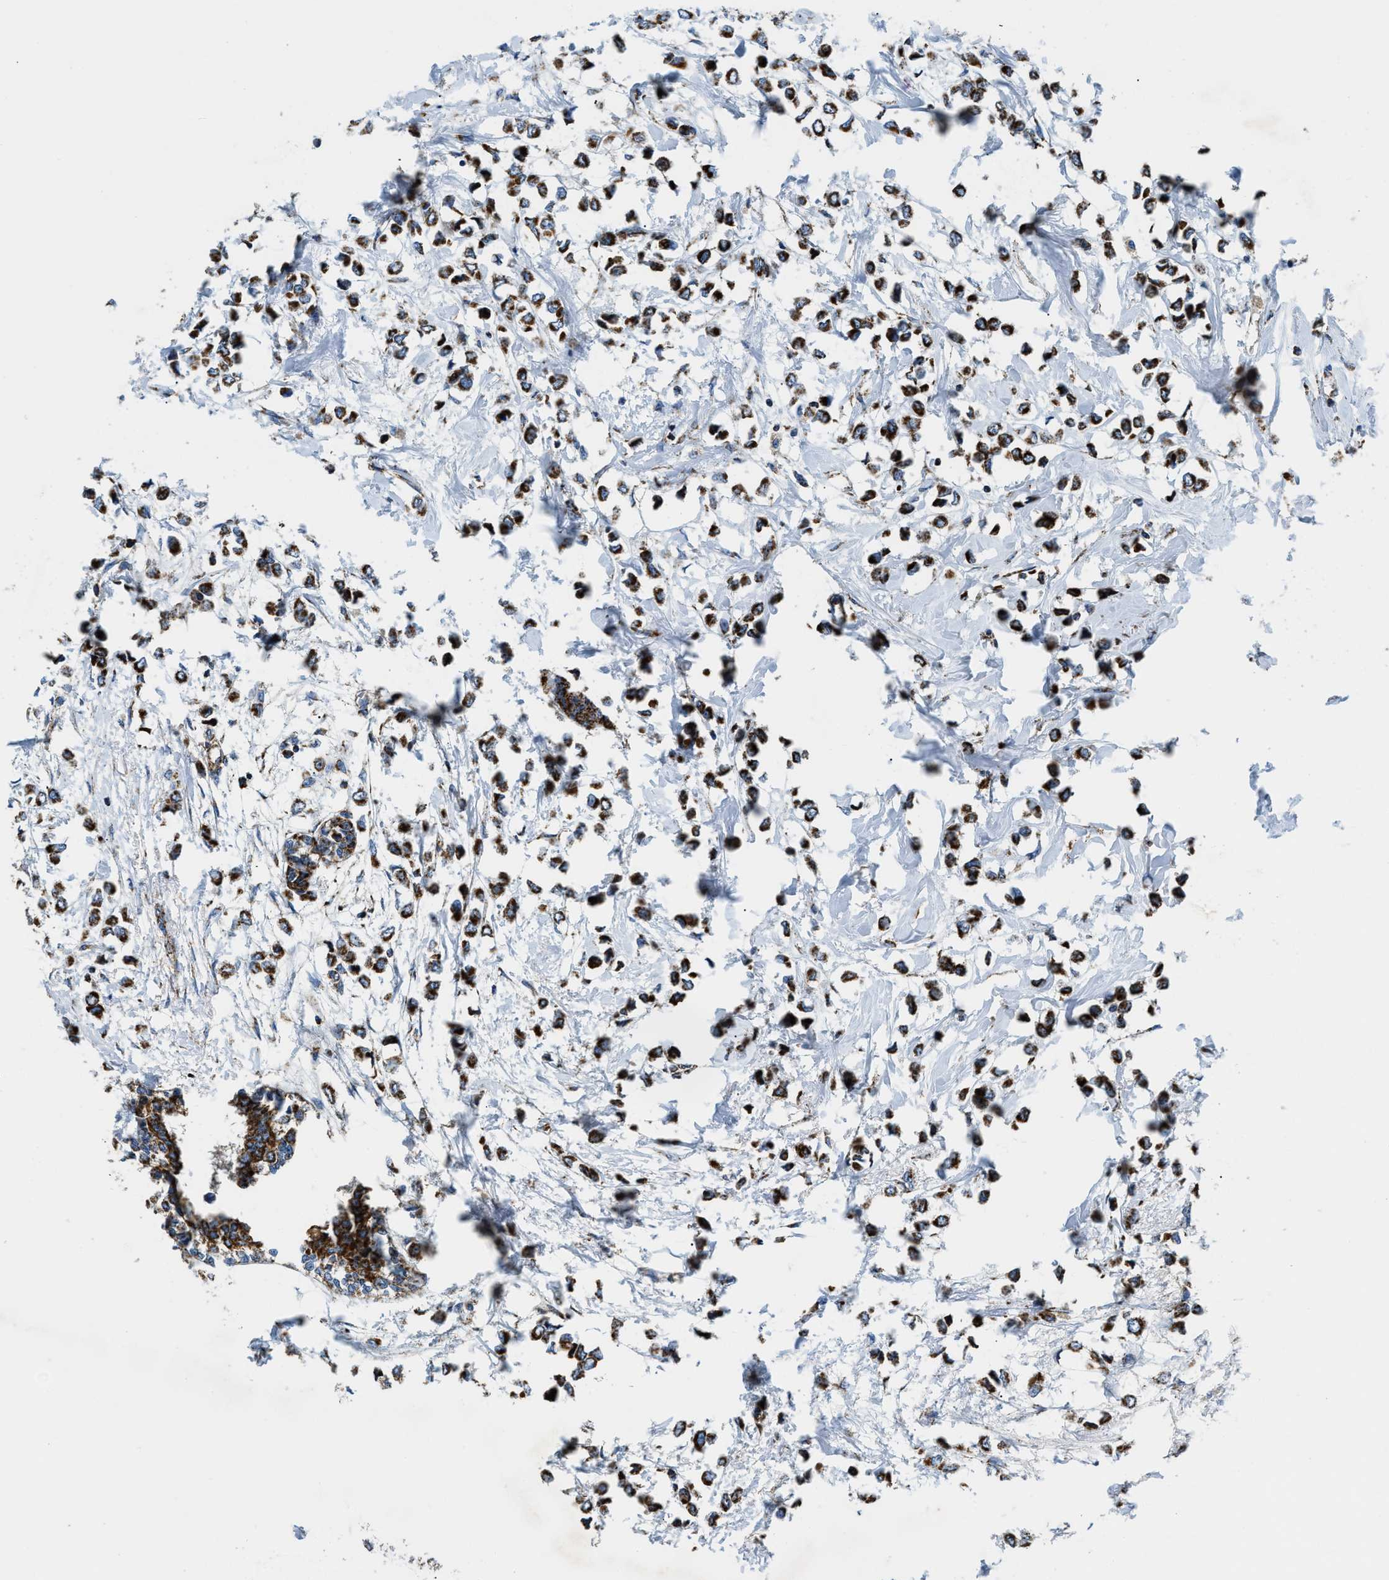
{"staining": {"intensity": "strong", "quantity": ">75%", "location": "cytoplasmic/membranous"}, "tissue": "breast cancer", "cell_type": "Tumor cells", "image_type": "cancer", "snomed": [{"axis": "morphology", "description": "Lobular carcinoma"}, {"axis": "topography", "description": "Breast"}], "caption": "Lobular carcinoma (breast) stained with IHC displays strong cytoplasmic/membranous expression in about >75% of tumor cells.", "gene": "STK33", "patient": {"sex": "female", "age": 51}}